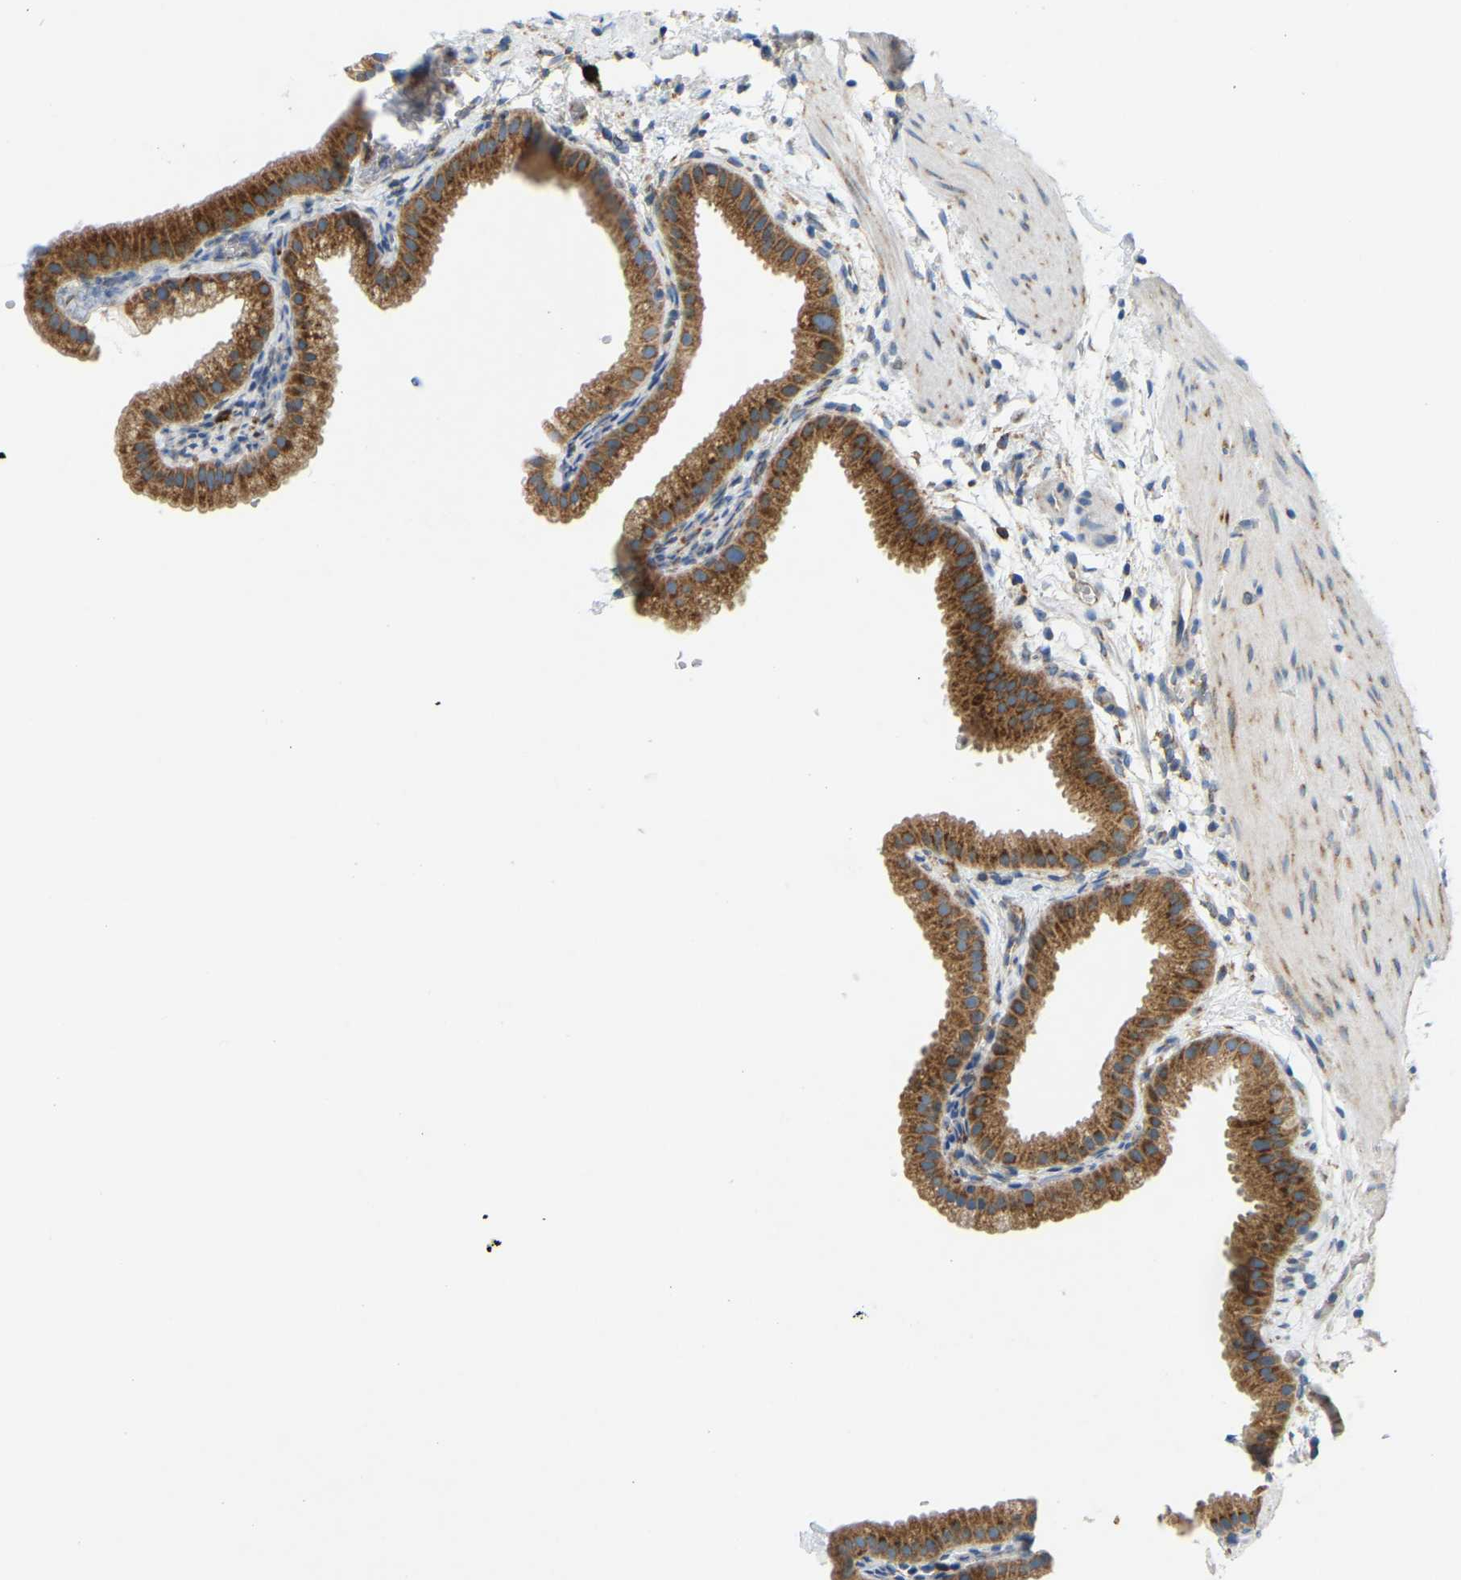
{"staining": {"intensity": "strong", "quantity": ">75%", "location": "cytoplasmic/membranous"}, "tissue": "gallbladder", "cell_type": "Glandular cells", "image_type": "normal", "snomed": [{"axis": "morphology", "description": "Normal tissue, NOS"}, {"axis": "topography", "description": "Gallbladder"}], "caption": "Normal gallbladder shows strong cytoplasmic/membranous expression in approximately >75% of glandular cells, visualized by immunohistochemistry.", "gene": "SND1", "patient": {"sex": "female", "age": 64}}